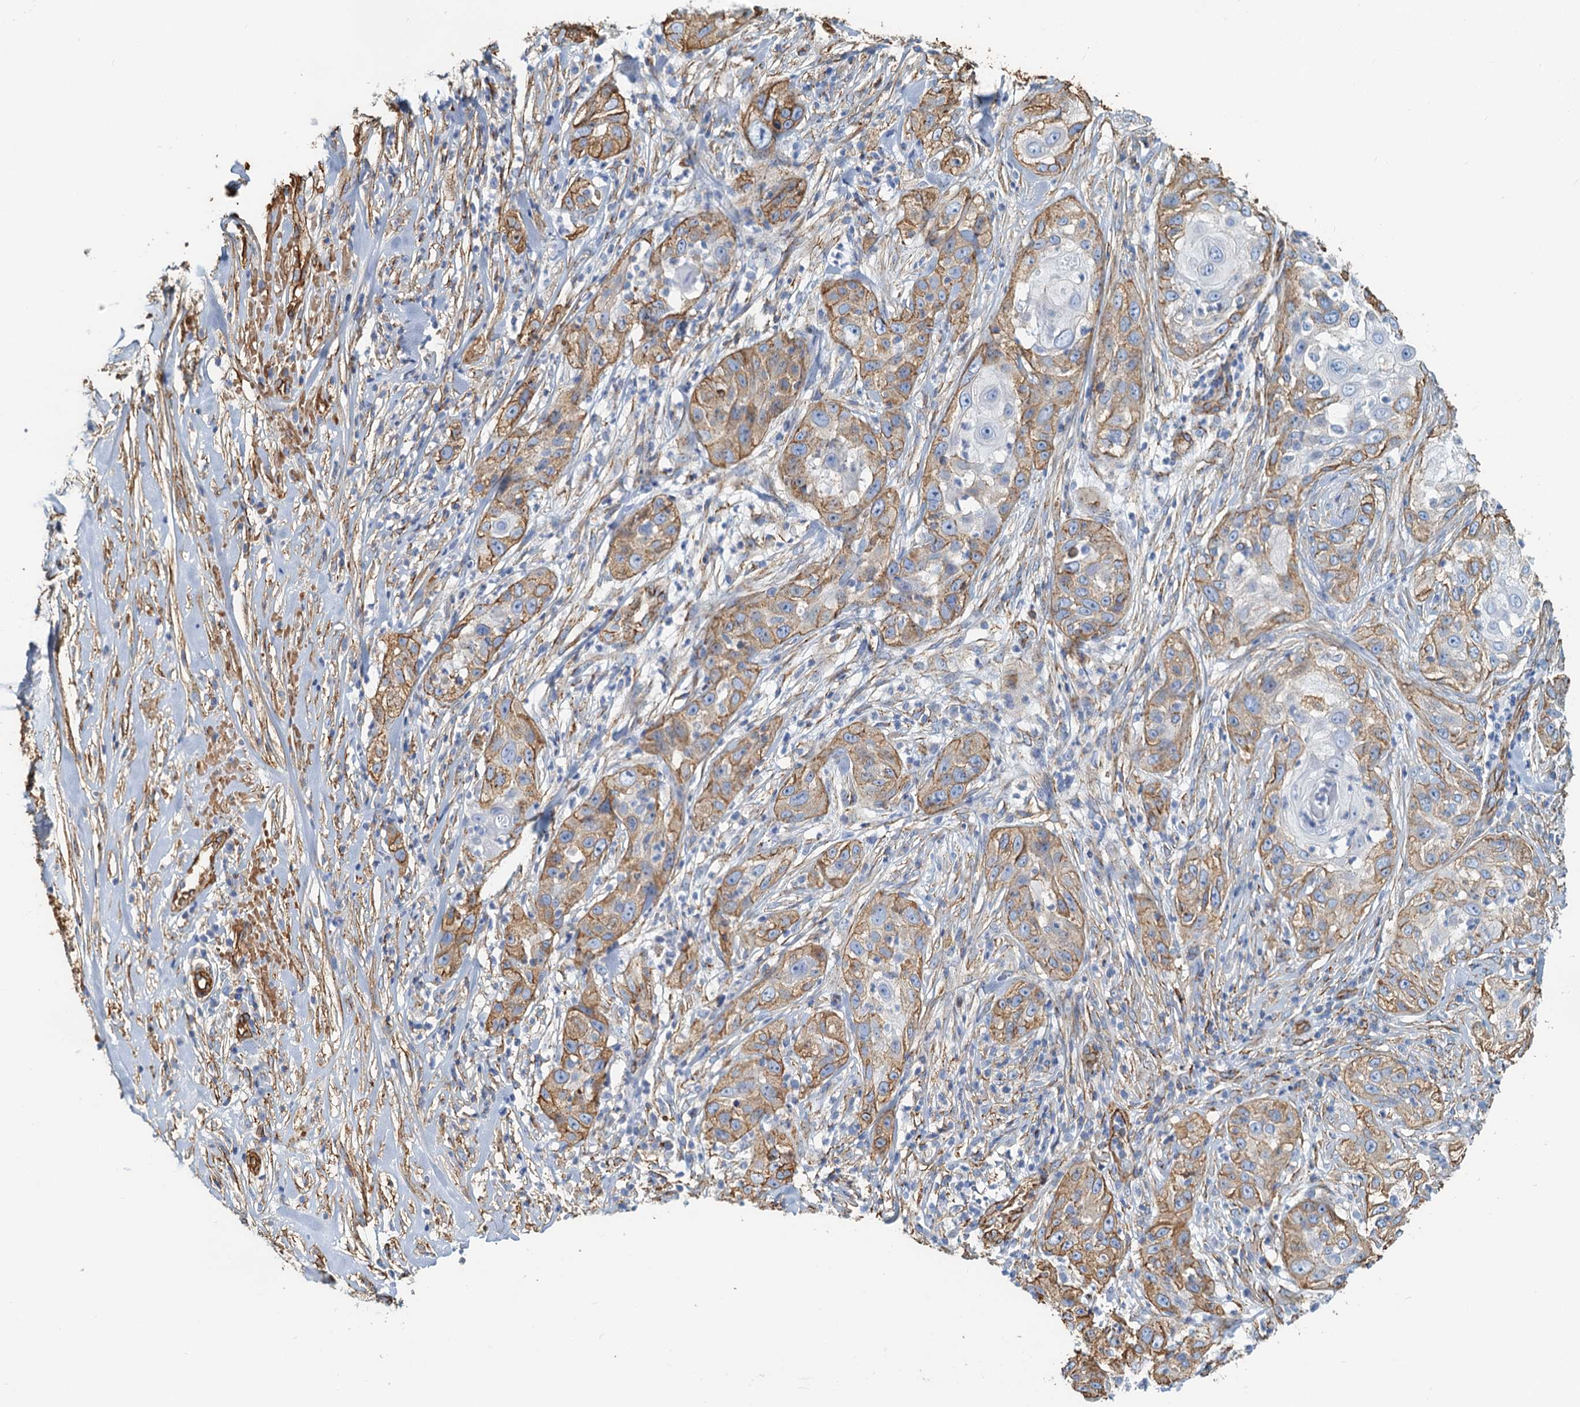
{"staining": {"intensity": "moderate", "quantity": "25%-75%", "location": "cytoplasmic/membranous"}, "tissue": "skin cancer", "cell_type": "Tumor cells", "image_type": "cancer", "snomed": [{"axis": "morphology", "description": "Squamous cell carcinoma, NOS"}, {"axis": "topography", "description": "Skin"}], "caption": "Tumor cells display medium levels of moderate cytoplasmic/membranous positivity in about 25%-75% of cells in skin squamous cell carcinoma.", "gene": "DGKG", "patient": {"sex": "female", "age": 44}}